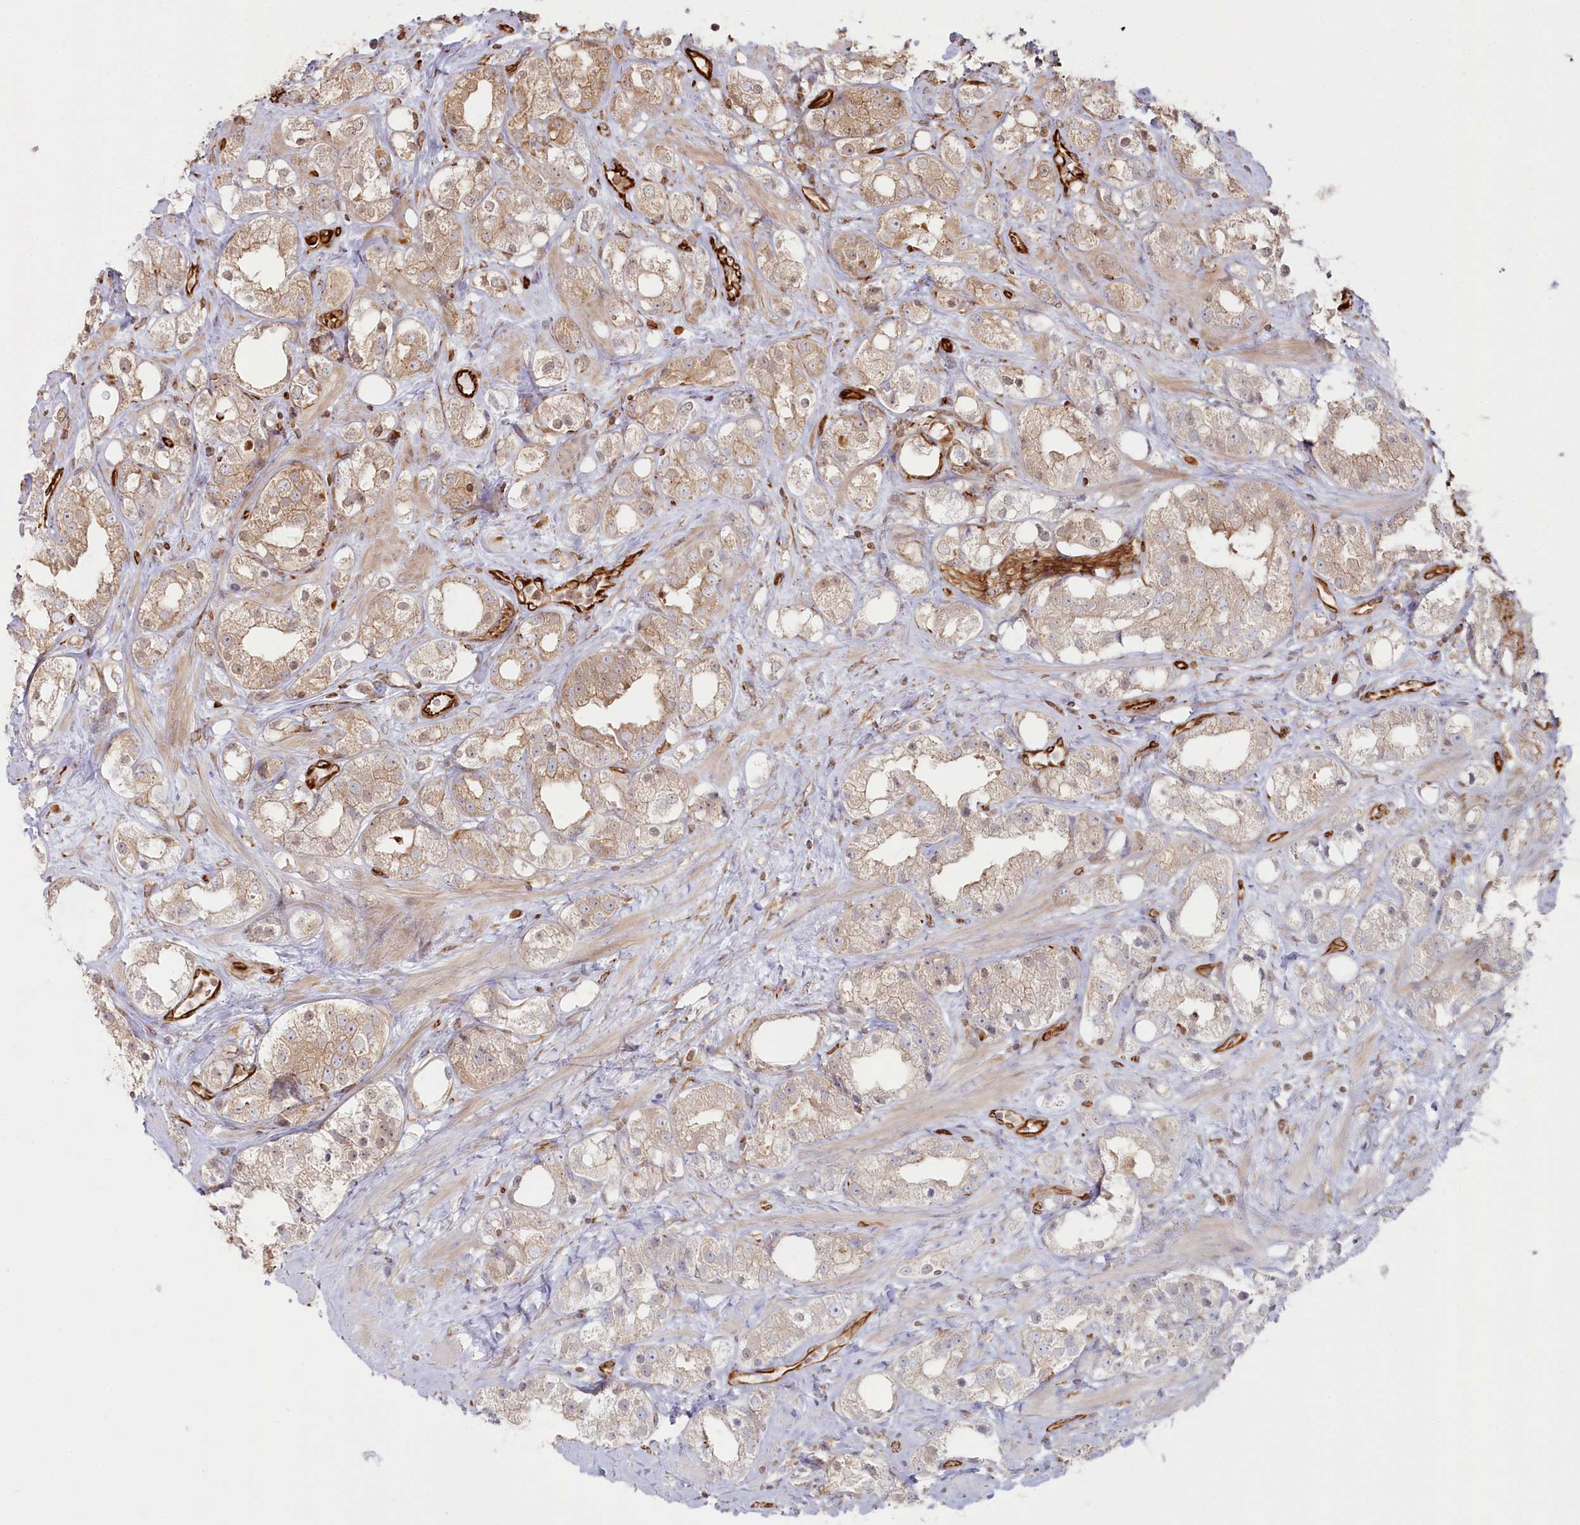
{"staining": {"intensity": "moderate", "quantity": "25%-75%", "location": "cytoplasmic/membranous"}, "tissue": "prostate cancer", "cell_type": "Tumor cells", "image_type": "cancer", "snomed": [{"axis": "morphology", "description": "Adenocarcinoma, NOS"}, {"axis": "topography", "description": "Prostate"}], "caption": "A brown stain highlights moderate cytoplasmic/membranous expression of a protein in human adenocarcinoma (prostate) tumor cells.", "gene": "TTC1", "patient": {"sex": "male", "age": 79}}